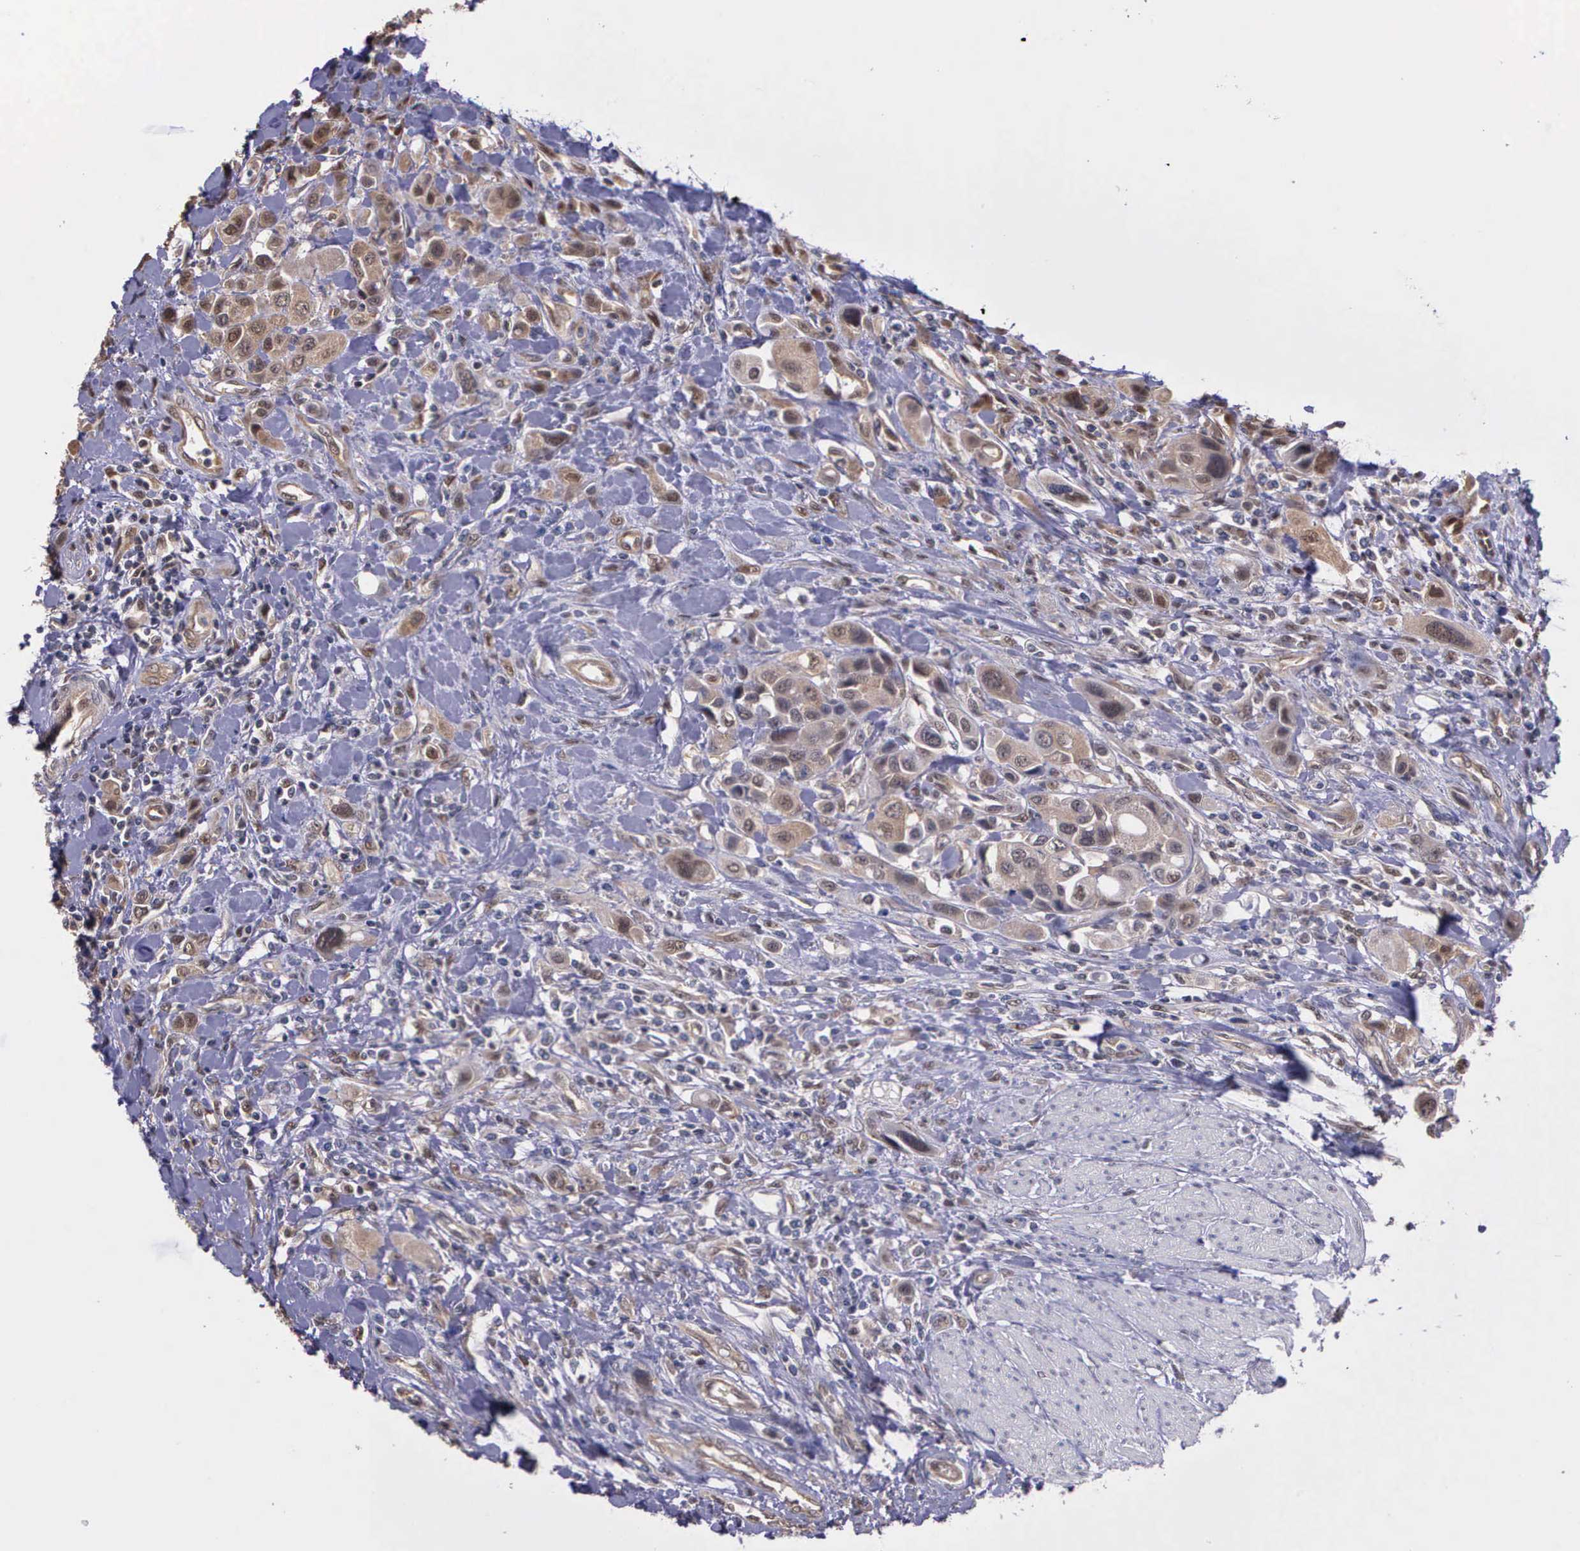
{"staining": {"intensity": "moderate", "quantity": ">75%", "location": "cytoplasmic/membranous,nuclear"}, "tissue": "urothelial cancer", "cell_type": "Tumor cells", "image_type": "cancer", "snomed": [{"axis": "morphology", "description": "Urothelial carcinoma, High grade"}, {"axis": "topography", "description": "Urinary bladder"}], "caption": "Protein staining by IHC reveals moderate cytoplasmic/membranous and nuclear staining in approximately >75% of tumor cells in urothelial cancer.", "gene": "PSMC1", "patient": {"sex": "male", "age": 50}}